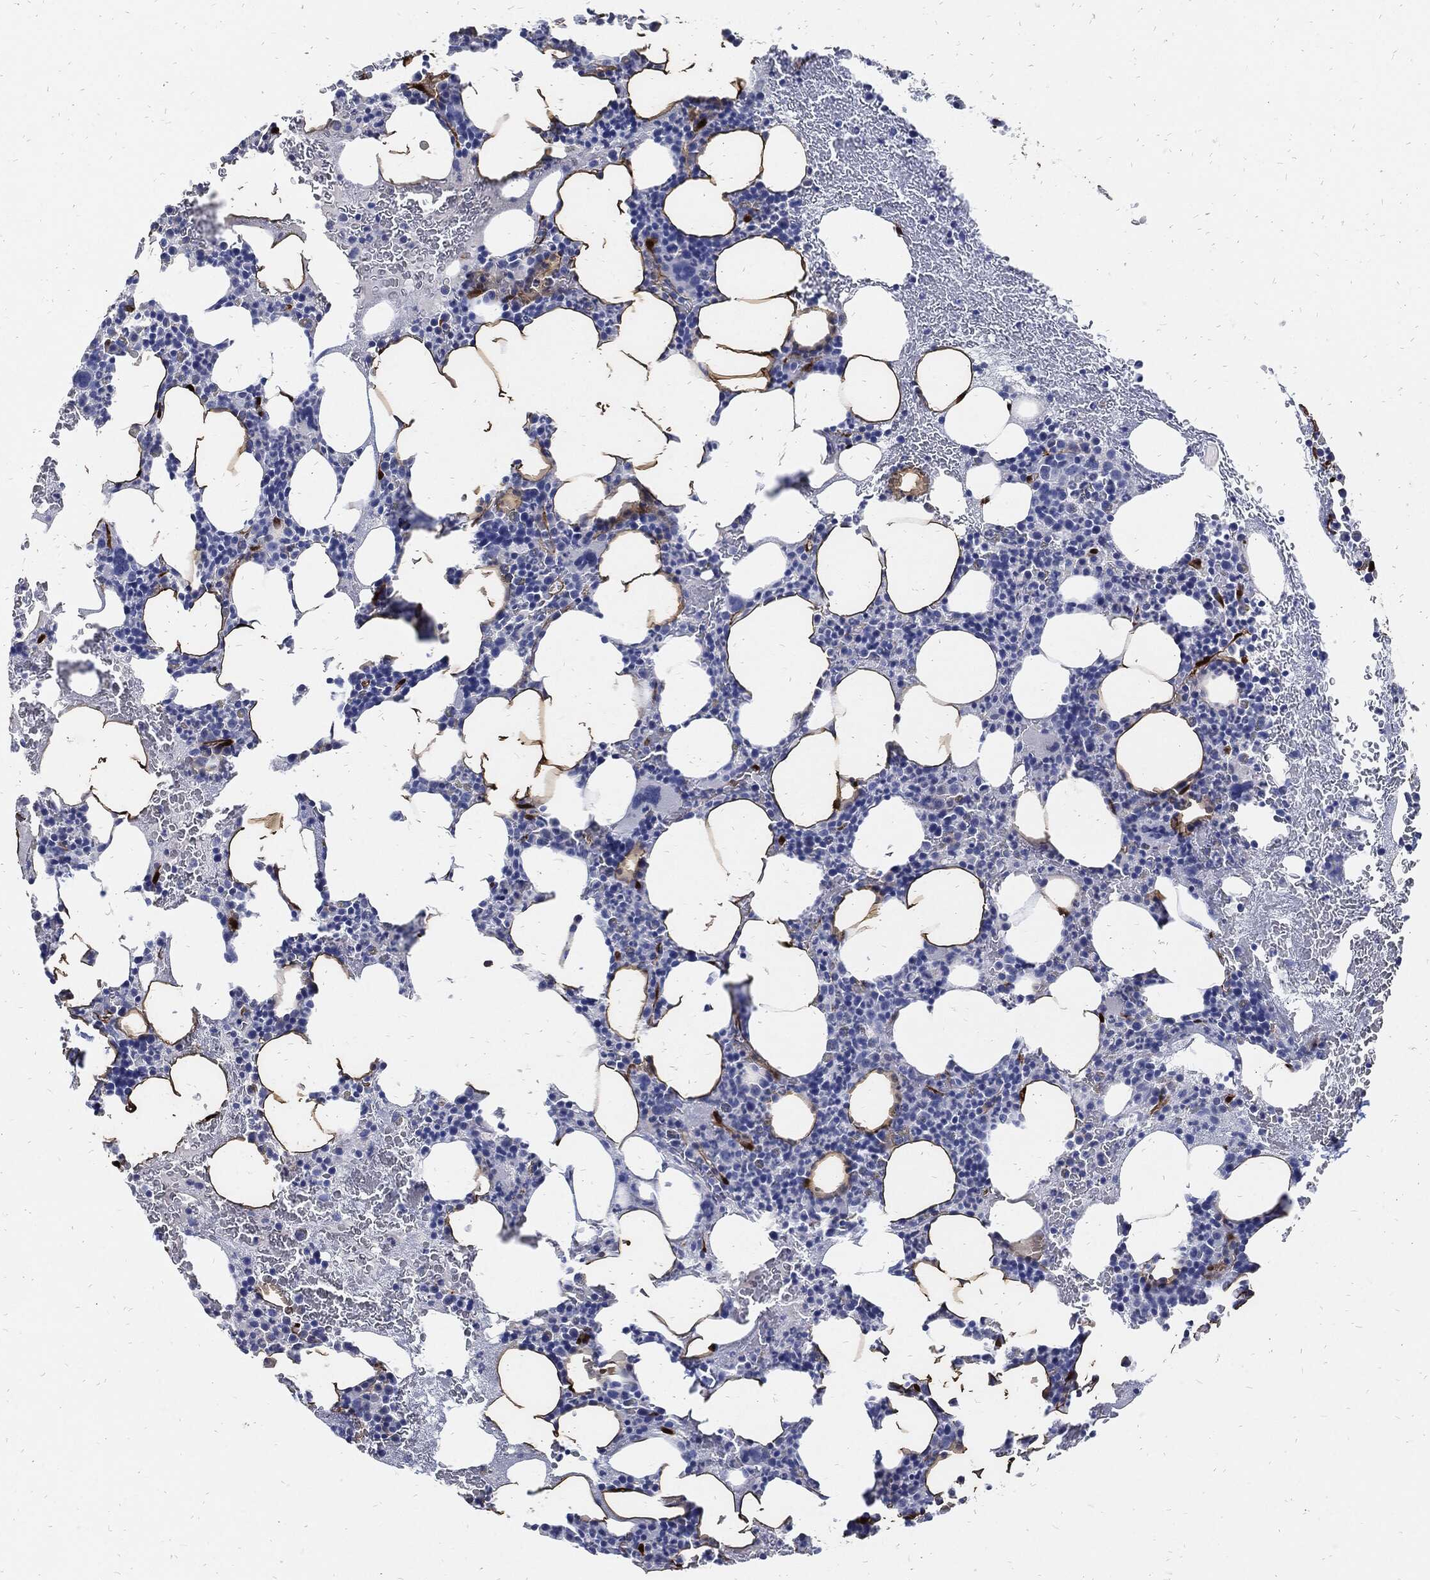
{"staining": {"intensity": "negative", "quantity": "none", "location": "none"}, "tissue": "bone marrow", "cell_type": "Hematopoietic cells", "image_type": "normal", "snomed": [{"axis": "morphology", "description": "Normal tissue, NOS"}, {"axis": "topography", "description": "Bone marrow"}], "caption": "Immunohistochemistry image of unremarkable bone marrow: bone marrow stained with DAB (3,3'-diaminobenzidine) shows no significant protein staining in hematopoietic cells.", "gene": "FABP4", "patient": {"sex": "male", "age": 83}}